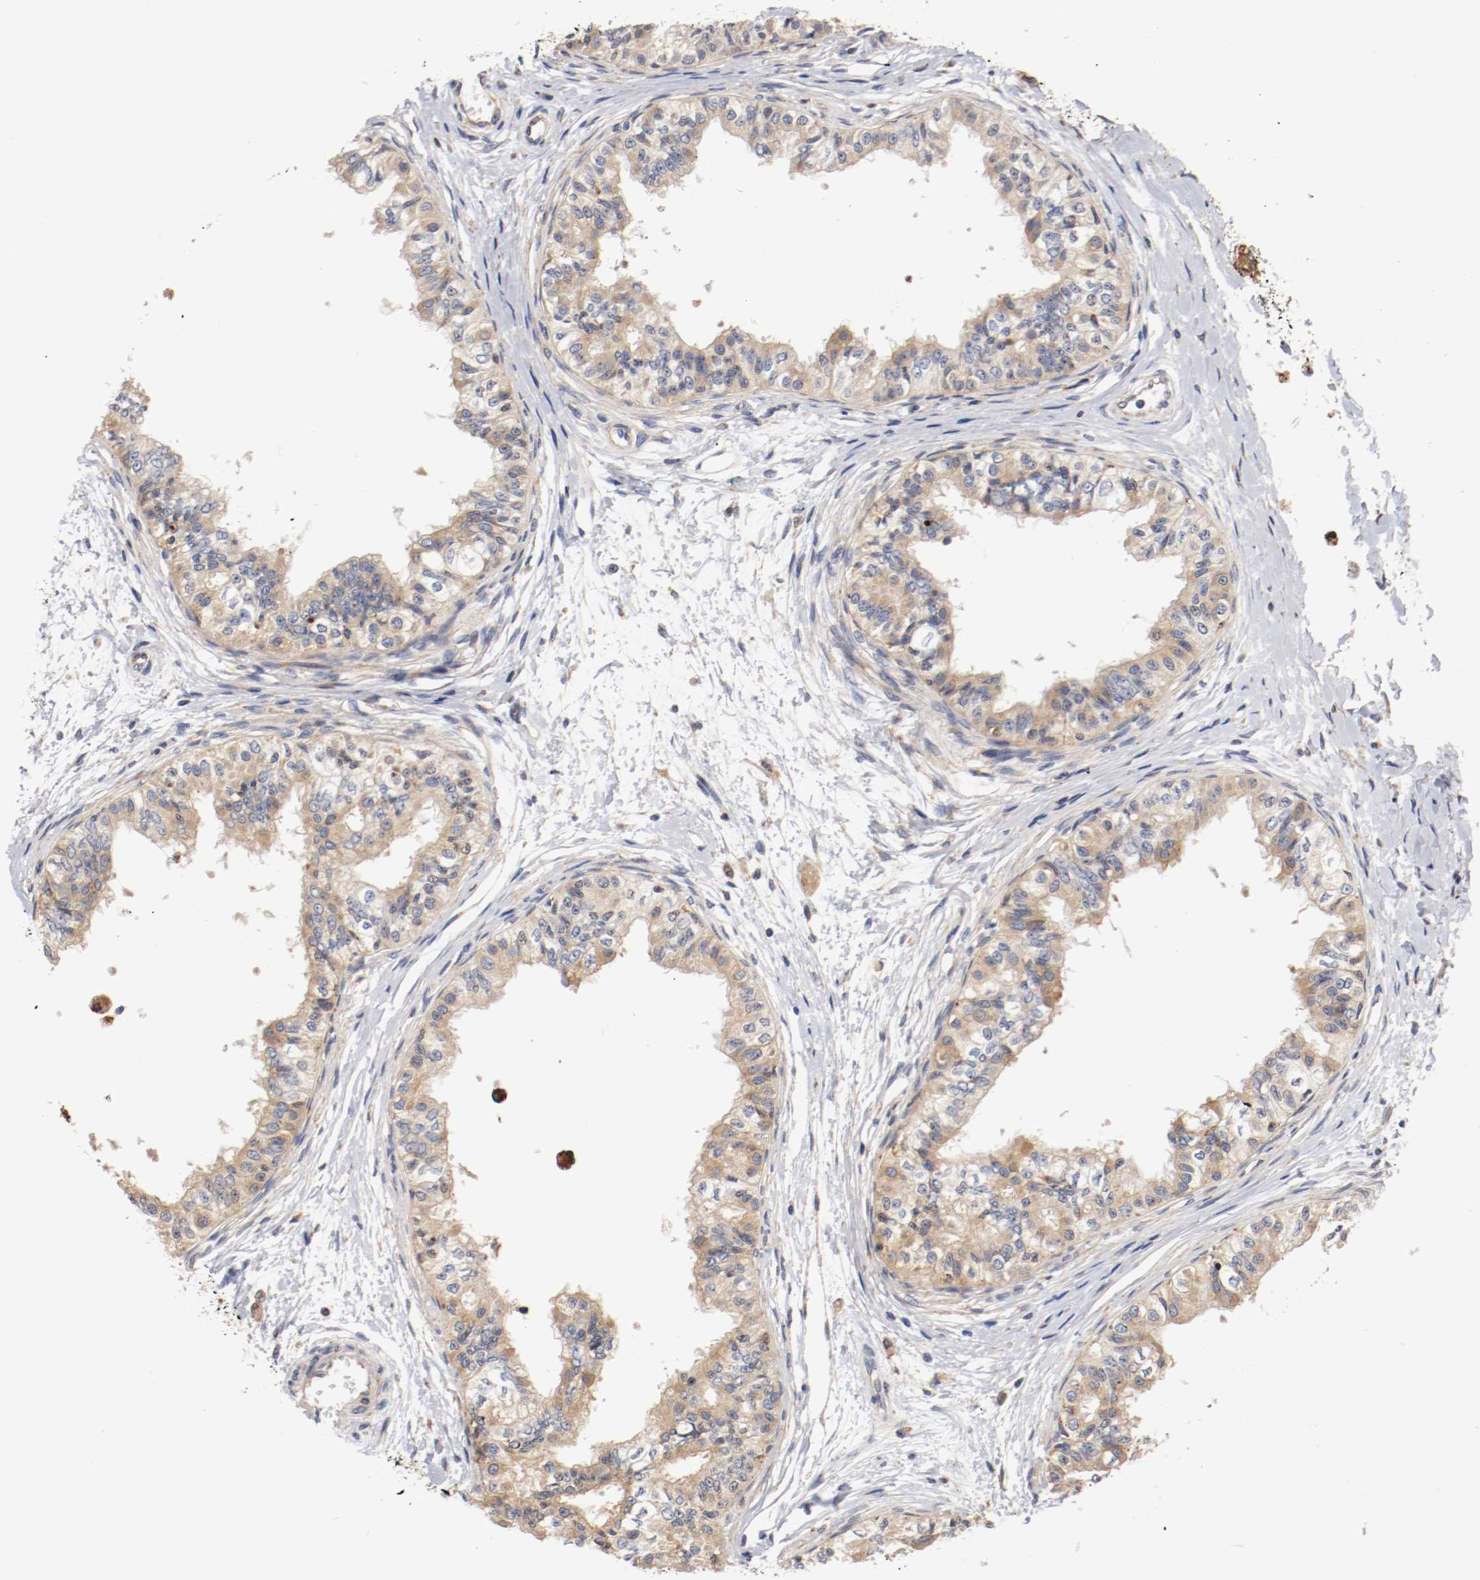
{"staining": {"intensity": "moderate", "quantity": ">75%", "location": "cytoplasmic/membranous"}, "tissue": "epididymis", "cell_type": "Glandular cells", "image_type": "normal", "snomed": [{"axis": "morphology", "description": "Normal tissue, NOS"}, {"axis": "morphology", "description": "Adenocarcinoma, metastatic, NOS"}, {"axis": "topography", "description": "Testis"}, {"axis": "topography", "description": "Epididymis"}], "caption": "About >75% of glandular cells in benign human epididymis demonstrate moderate cytoplasmic/membranous protein positivity as visualized by brown immunohistochemical staining.", "gene": "TNFSF12", "patient": {"sex": "male", "age": 26}}